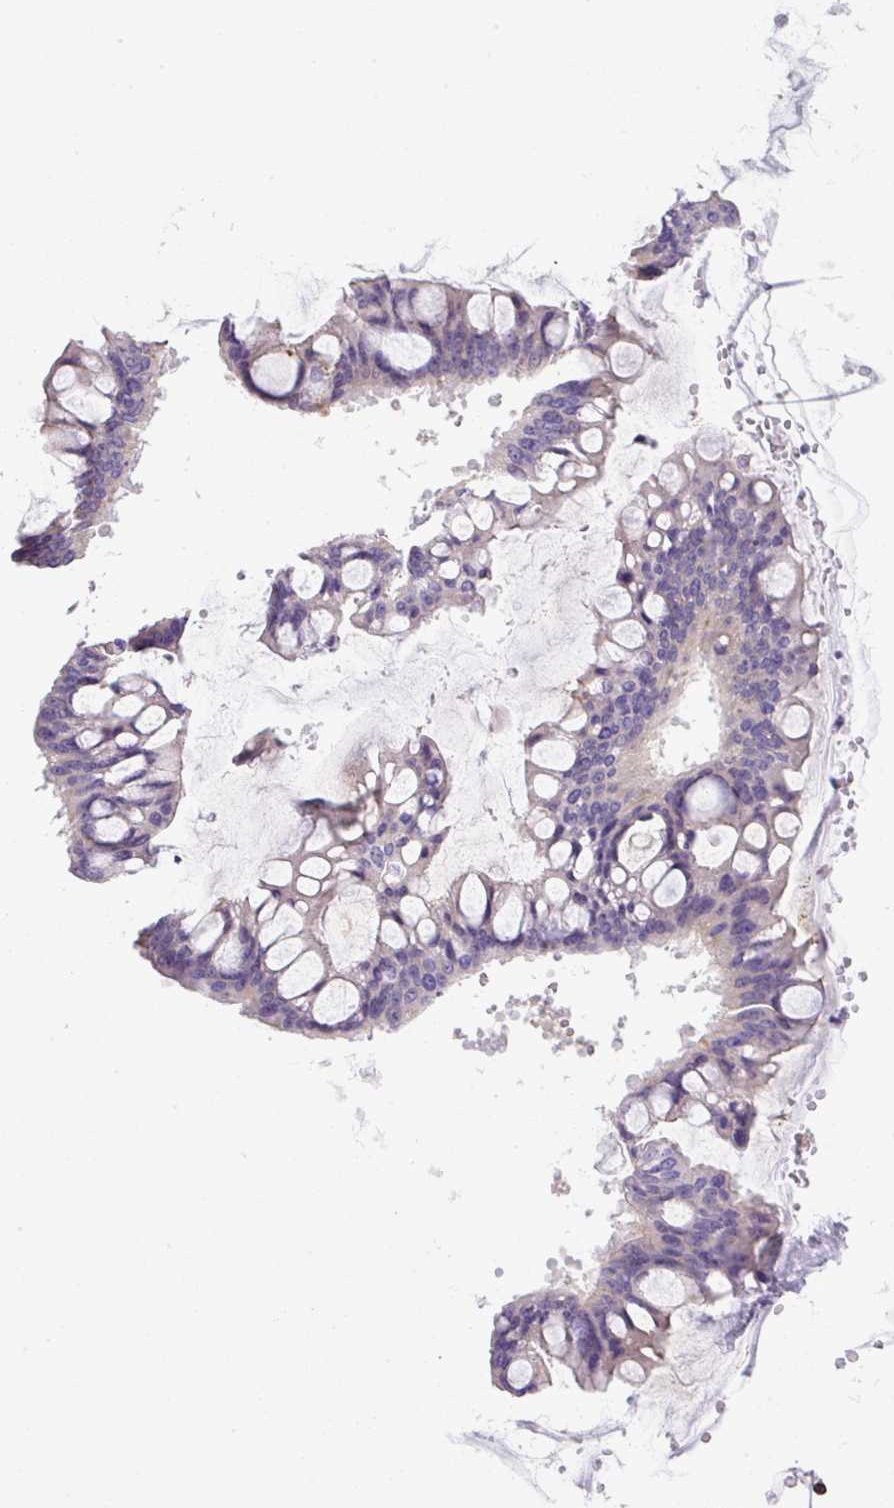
{"staining": {"intensity": "negative", "quantity": "none", "location": "none"}, "tissue": "ovarian cancer", "cell_type": "Tumor cells", "image_type": "cancer", "snomed": [{"axis": "morphology", "description": "Cystadenocarcinoma, mucinous, NOS"}, {"axis": "topography", "description": "Ovary"}], "caption": "Immunohistochemistry (IHC) histopathology image of human ovarian cancer (mucinous cystadenocarcinoma) stained for a protein (brown), which demonstrates no staining in tumor cells.", "gene": "NPTN", "patient": {"sex": "female", "age": 73}}